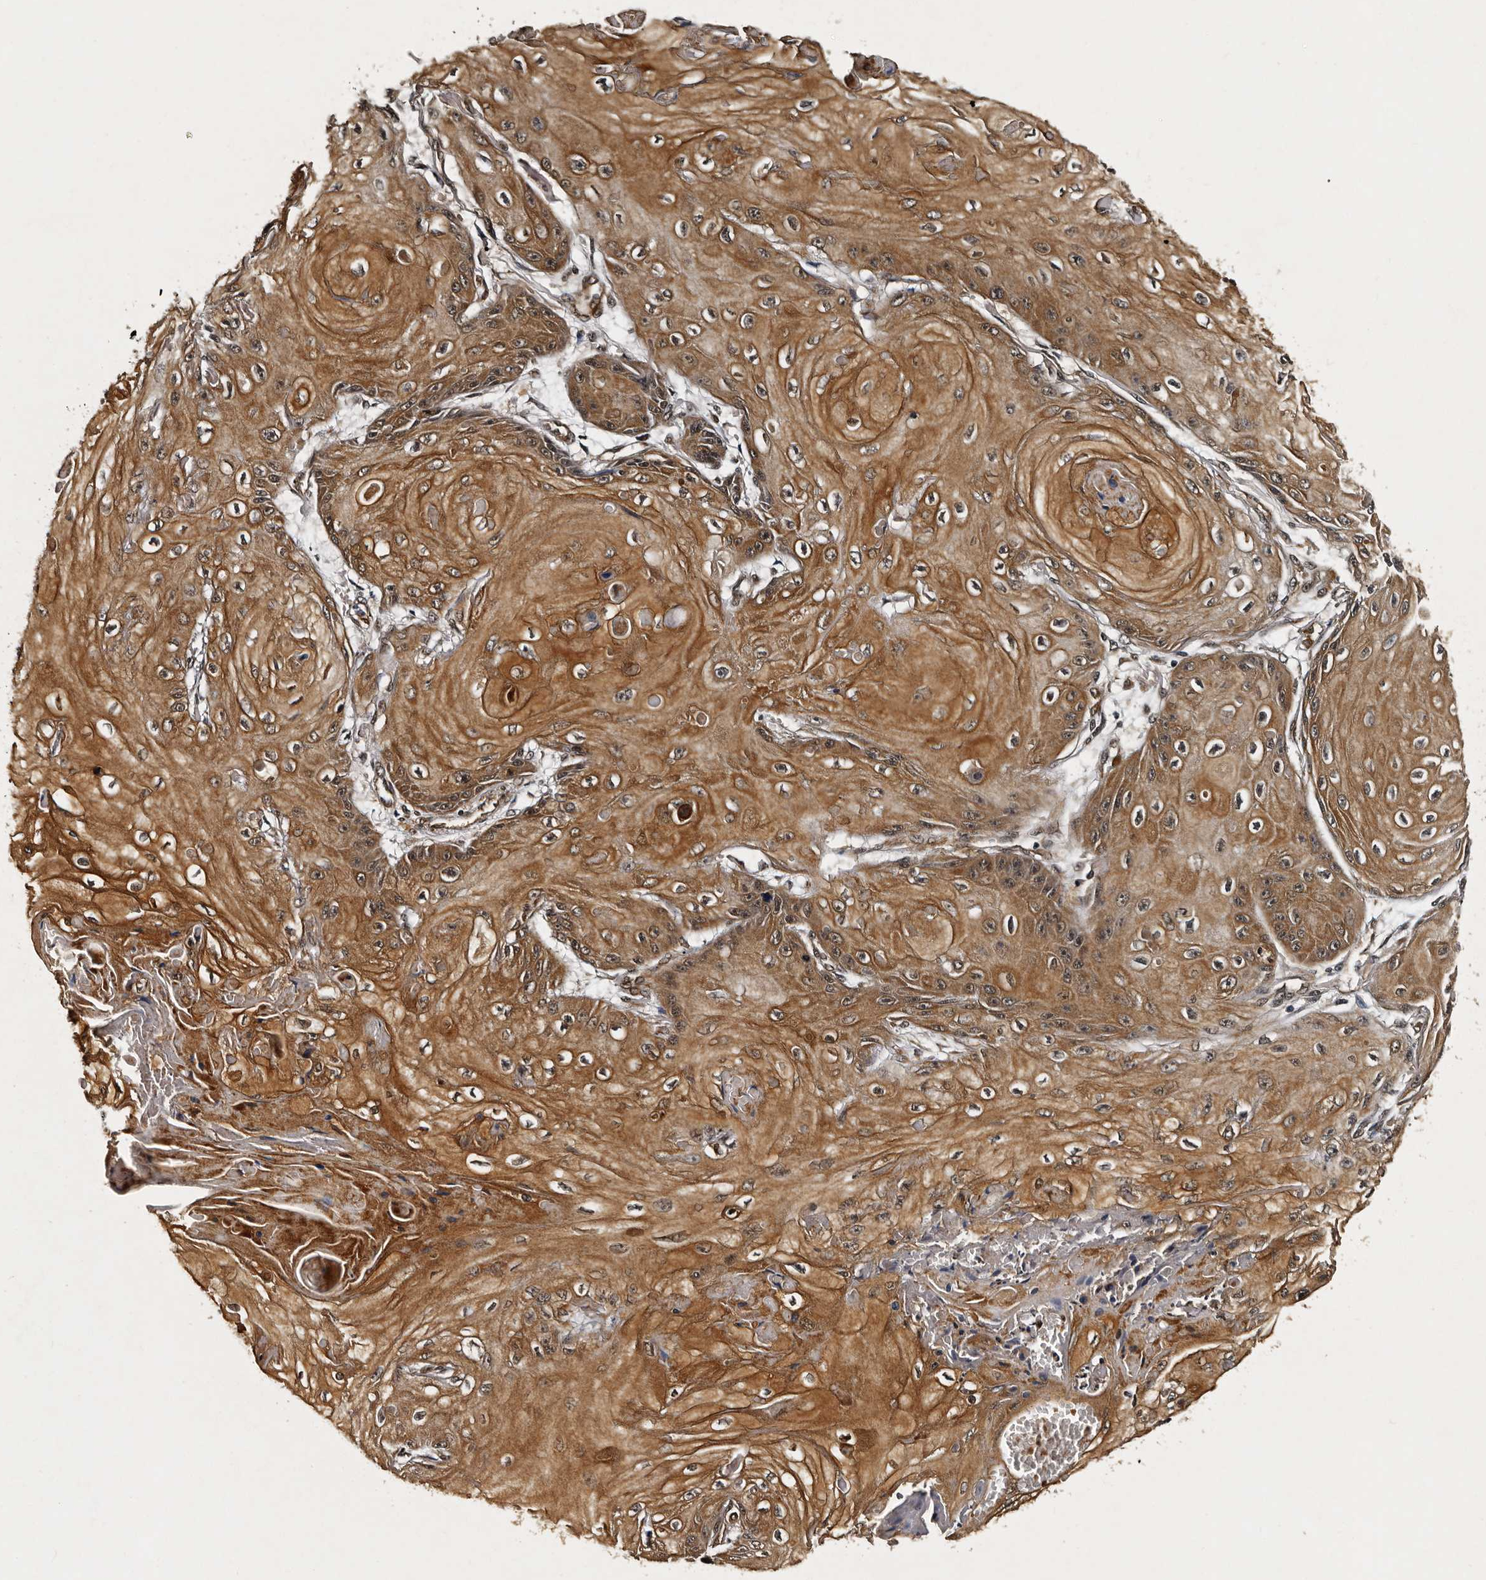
{"staining": {"intensity": "moderate", "quantity": ">75%", "location": "cytoplasmic/membranous"}, "tissue": "skin cancer", "cell_type": "Tumor cells", "image_type": "cancer", "snomed": [{"axis": "morphology", "description": "Squamous cell carcinoma, NOS"}, {"axis": "topography", "description": "Skin"}], "caption": "High-magnification brightfield microscopy of skin cancer (squamous cell carcinoma) stained with DAB (3,3'-diaminobenzidine) (brown) and counterstained with hematoxylin (blue). tumor cells exhibit moderate cytoplasmic/membranous staining is appreciated in approximately>75% of cells.", "gene": "CPNE3", "patient": {"sex": "male", "age": 74}}